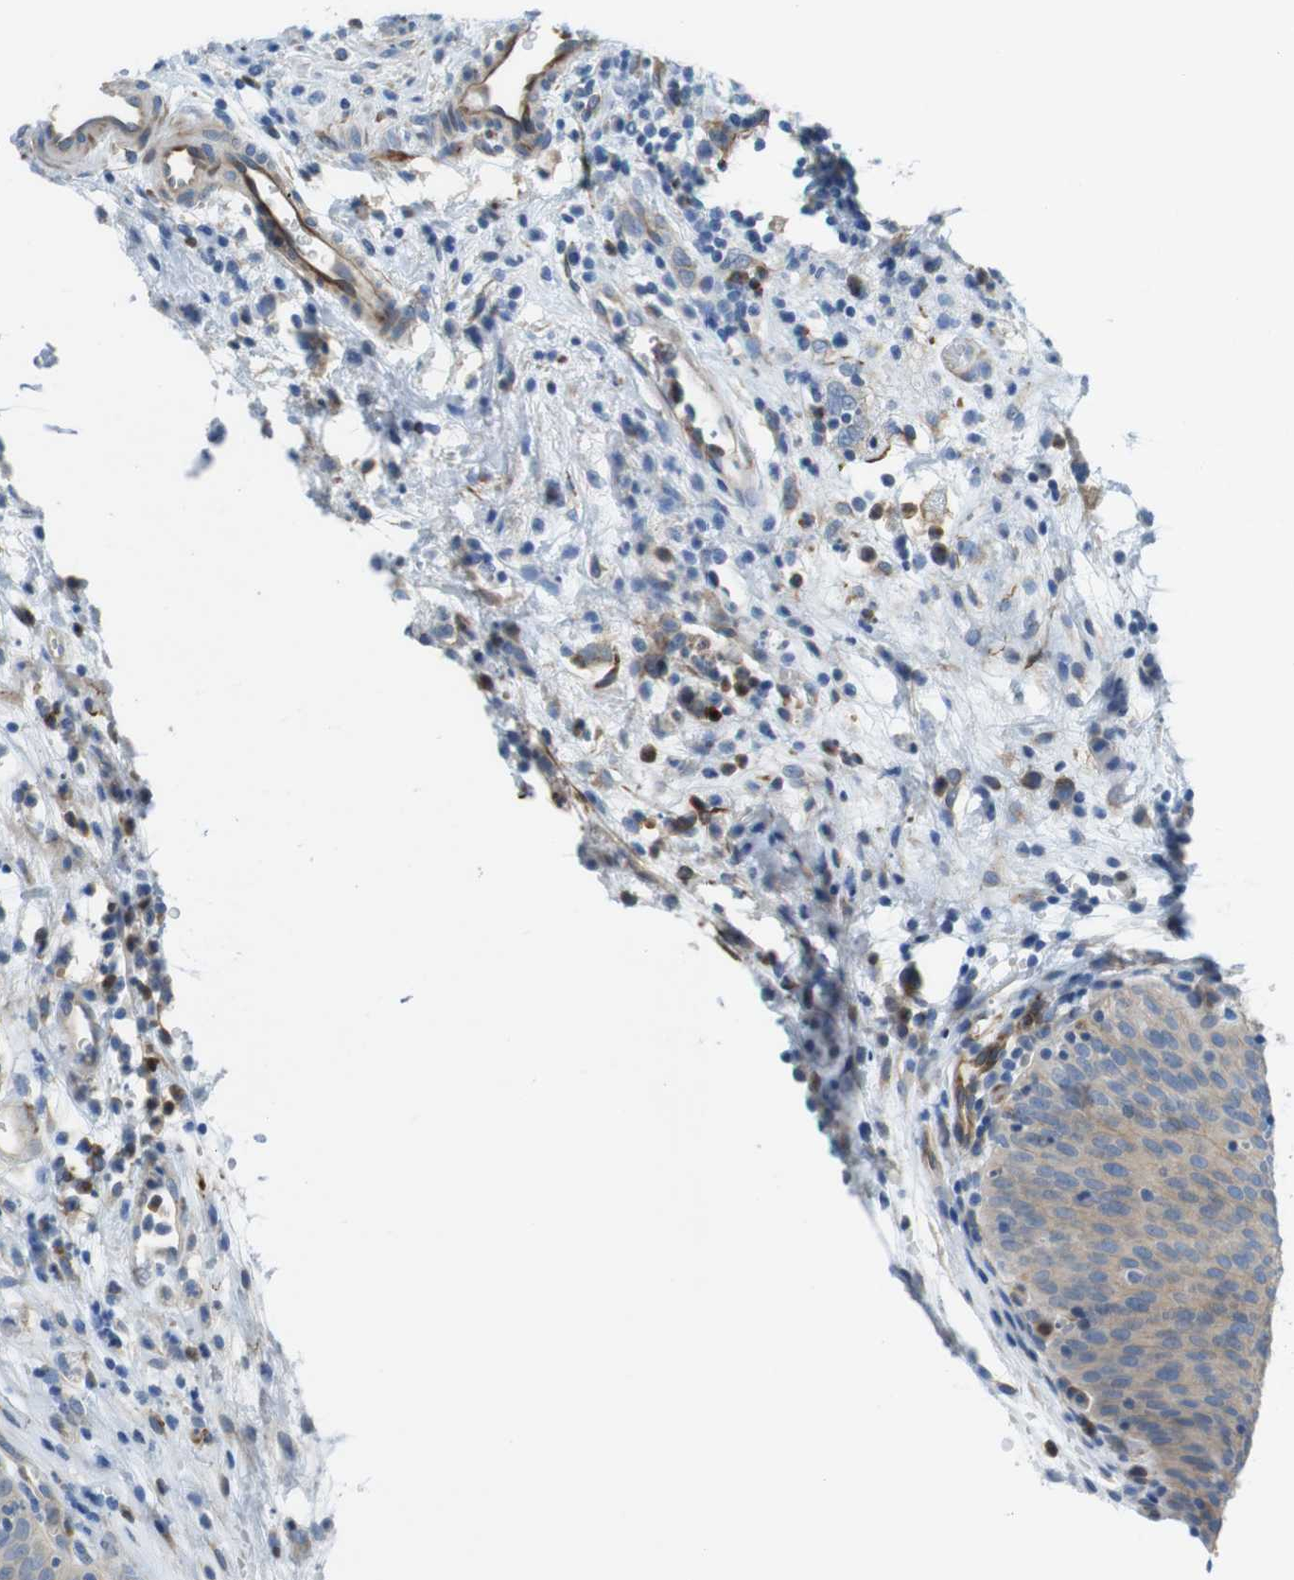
{"staining": {"intensity": "weak", "quantity": ">75%", "location": "cytoplasmic/membranous"}, "tissue": "urinary bladder", "cell_type": "Urothelial cells", "image_type": "normal", "snomed": [{"axis": "morphology", "description": "Normal tissue, NOS"}, {"axis": "morphology", "description": "Dysplasia, NOS"}, {"axis": "topography", "description": "Urinary bladder"}], "caption": "A histopathology image of human urinary bladder stained for a protein exhibits weak cytoplasmic/membranous brown staining in urothelial cells.", "gene": "EMP2", "patient": {"sex": "male", "age": 35}}